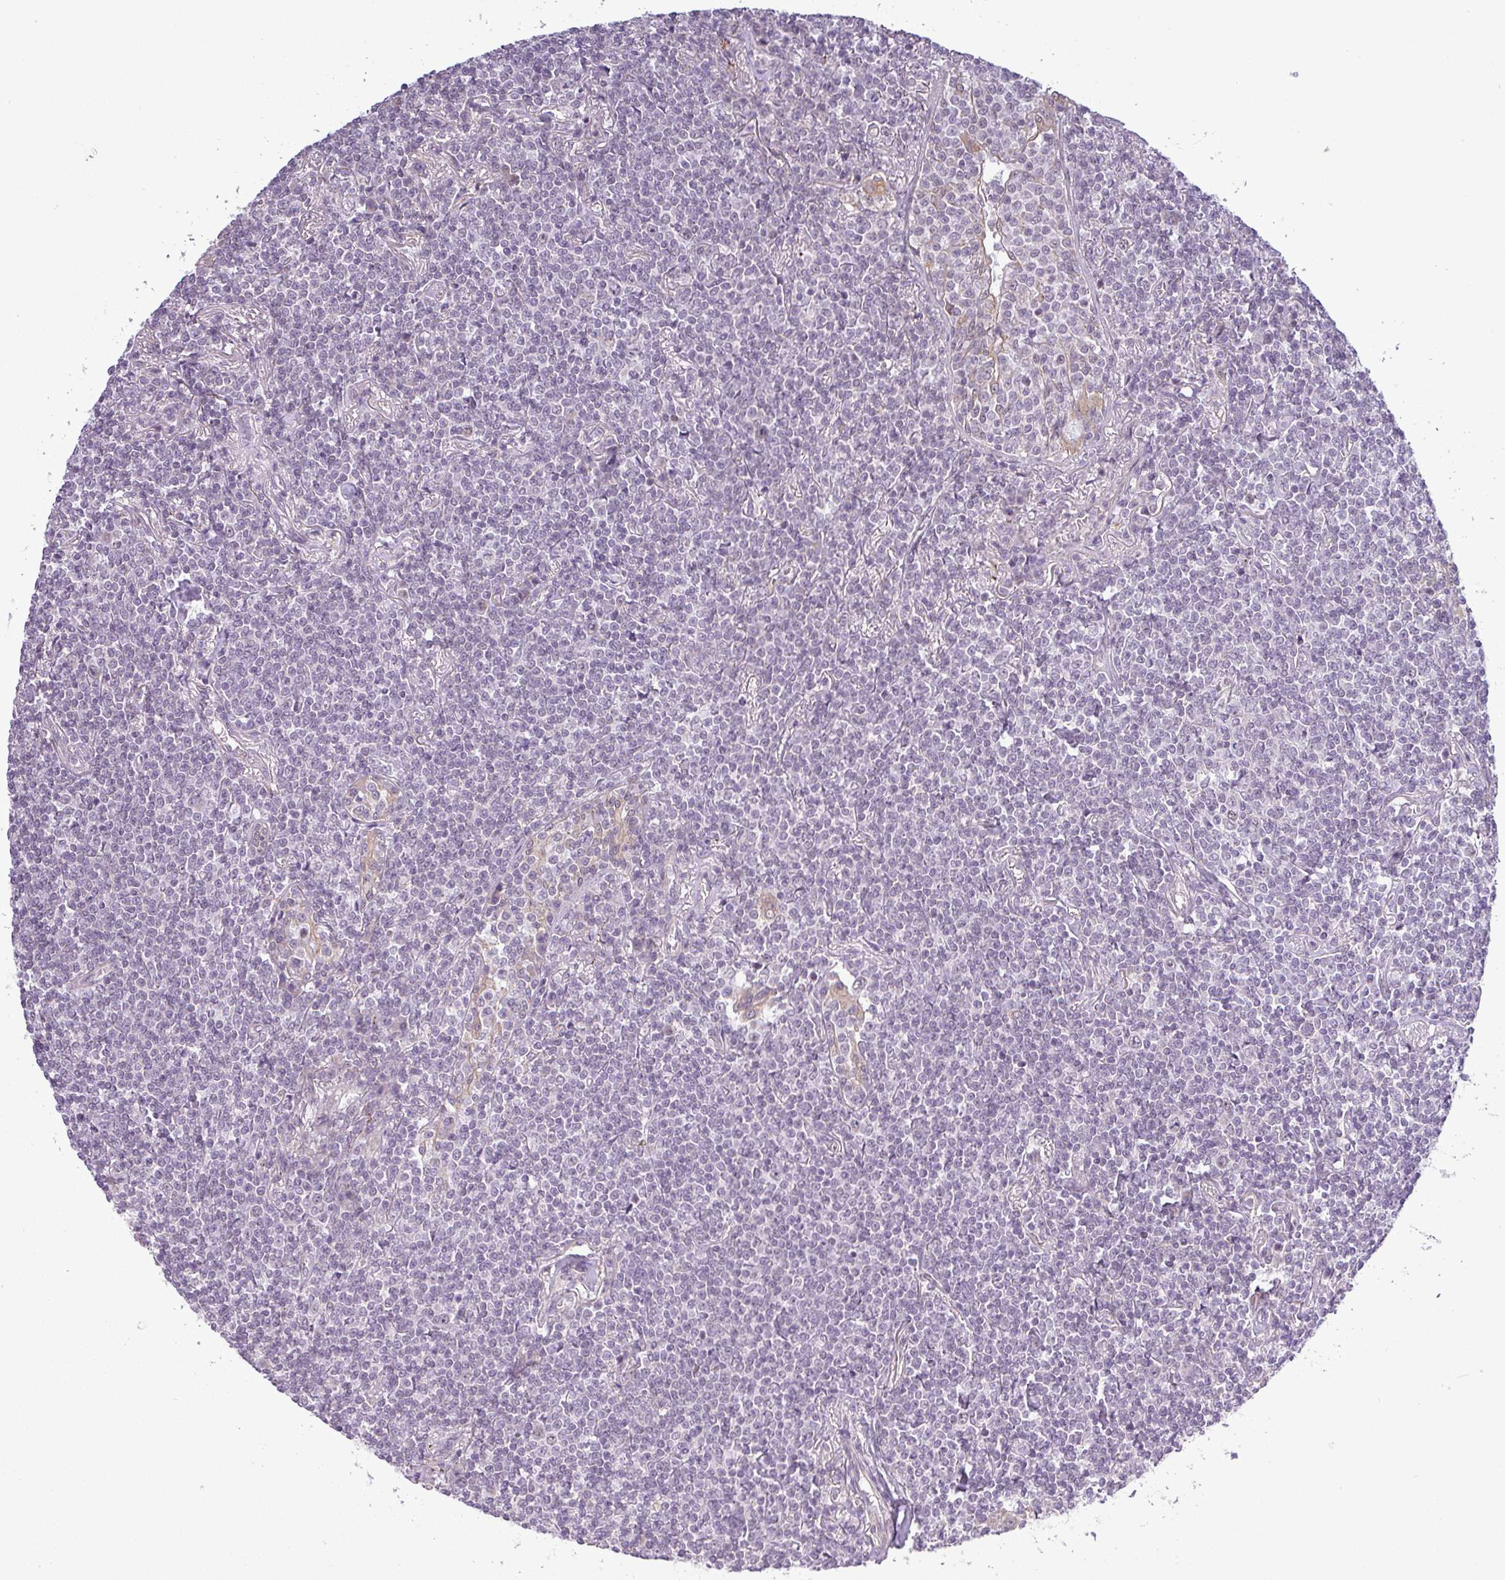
{"staining": {"intensity": "negative", "quantity": "none", "location": "none"}, "tissue": "lymphoma", "cell_type": "Tumor cells", "image_type": "cancer", "snomed": [{"axis": "morphology", "description": "Malignant lymphoma, non-Hodgkin's type, Low grade"}, {"axis": "topography", "description": "Lung"}], "caption": "Immunohistochemistry image of neoplastic tissue: human low-grade malignant lymphoma, non-Hodgkin's type stained with DAB (3,3'-diaminobenzidine) demonstrates no significant protein positivity in tumor cells.", "gene": "ZNF217", "patient": {"sex": "female", "age": 71}}